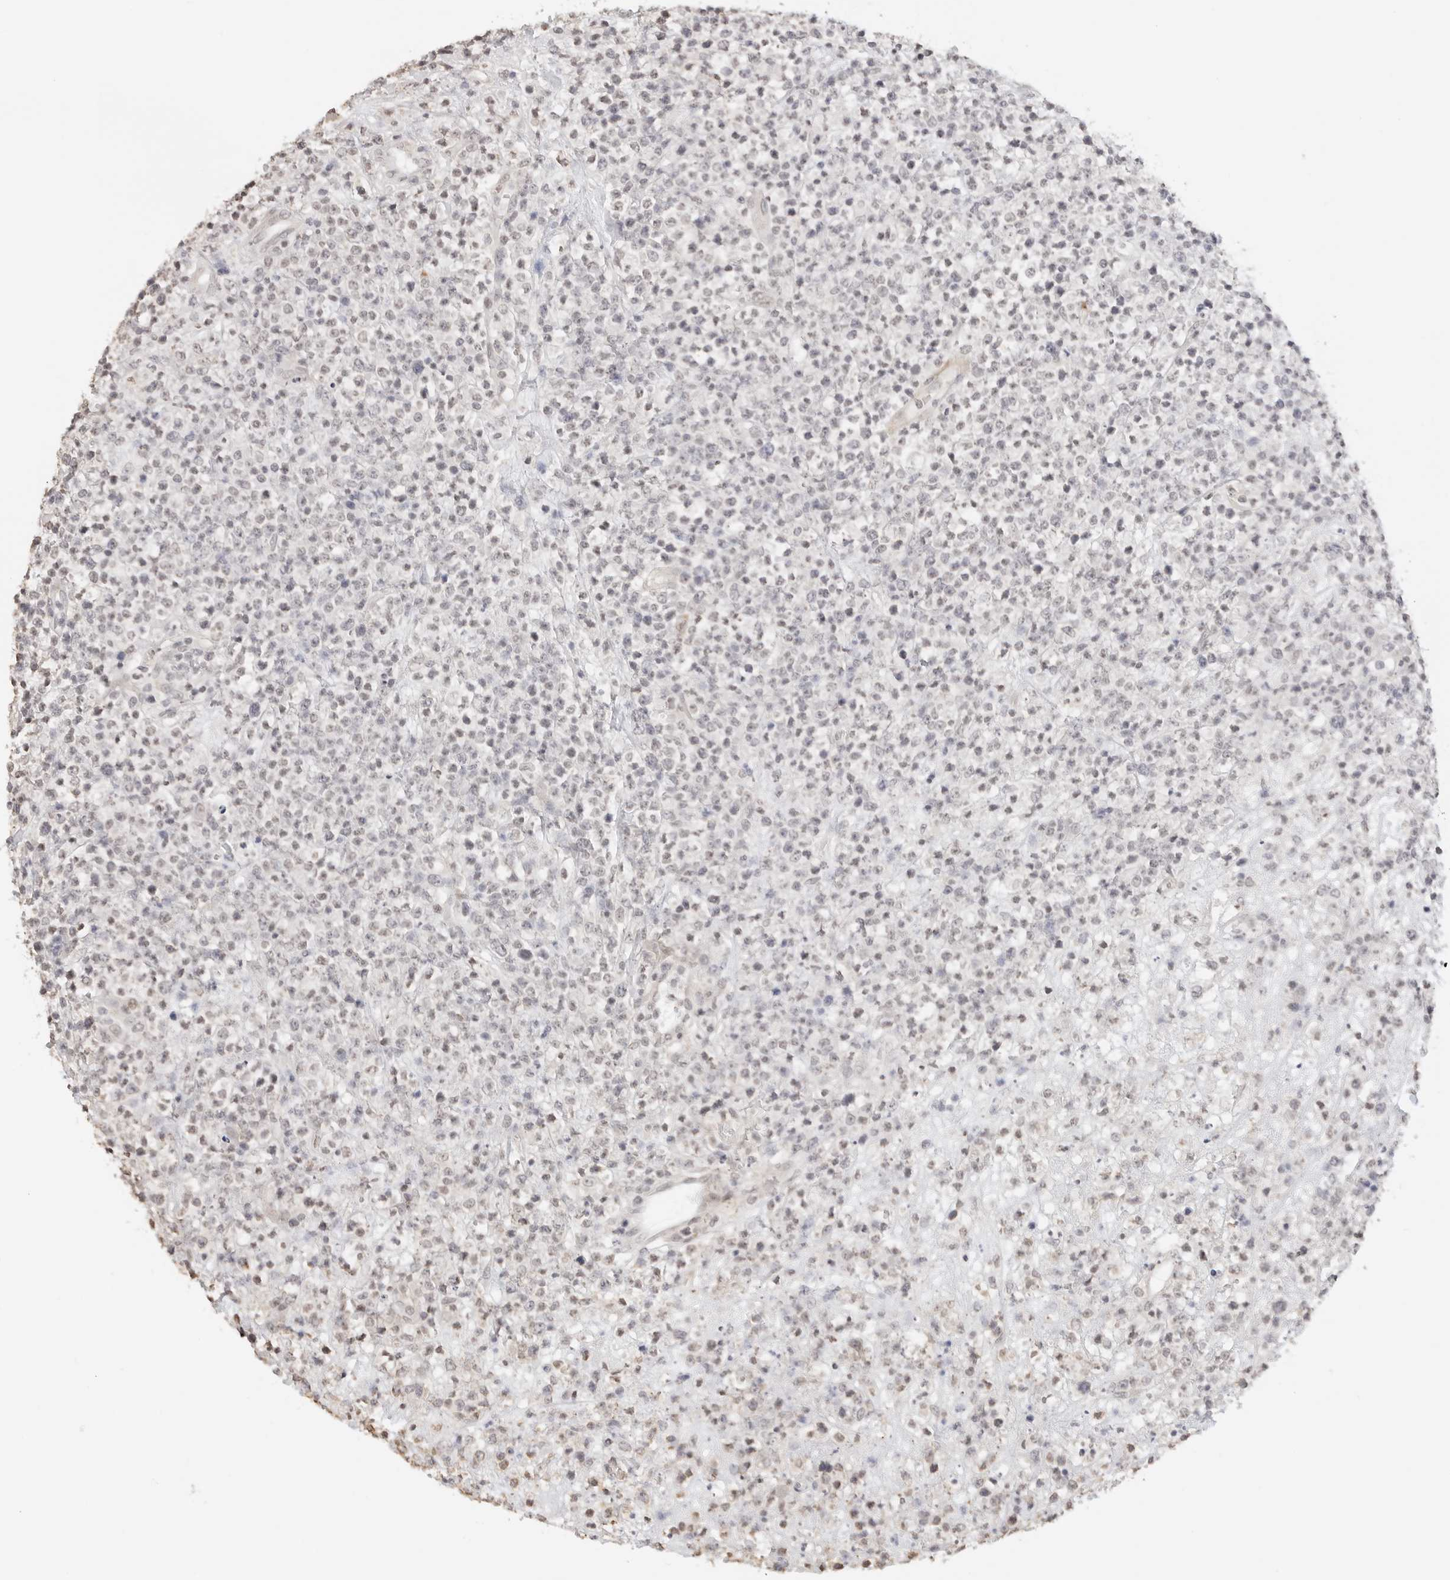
{"staining": {"intensity": "negative", "quantity": "none", "location": "none"}, "tissue": "lymphoma", "cell_type": "Tumor cells", "image_type": "cancer", "snomed": [{"axis": "morphology", "description": "Malignant lymphoma, non-Hodgkin's type, High grade"}, {"axis": "topography", "description": "Colon"}], "caption": "This histopathology image is of high-grade malignant lymphoma, non-Hodgkin's type stained with IHC to label a protein in brown with the nuclei are counter-stained blue. There is no staining in tumor cells.", "gene": "PCDH19", "patient": {"sex": "female", "age": 53}}